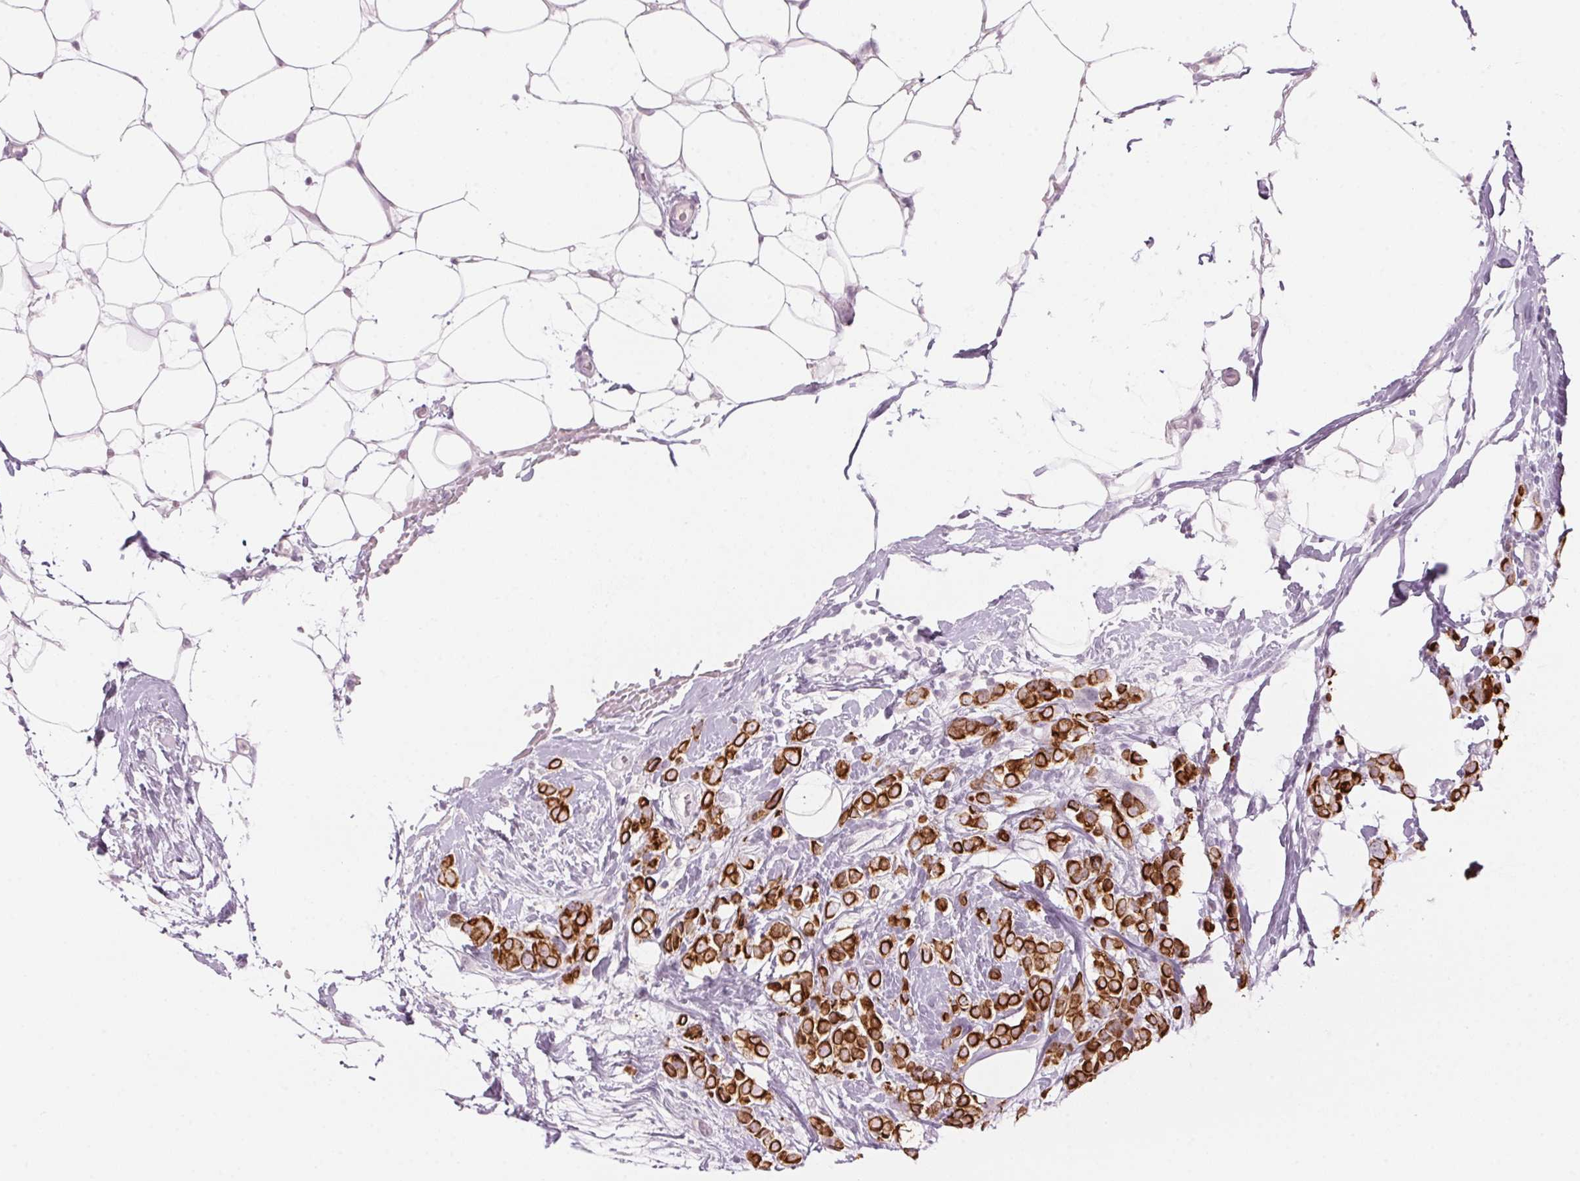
{"staining": {"intensity": "strong", "quantity": ">75%", "location": "cytoplasmic/membranous"}, "tissue": "breast cancer", "cell_type": "Tumor cells", "image_type": "cancer", "snomed": [{"axis": "morphology", "description": "Lobular carcinoma"}, {"axis": "topography", "description": "Breast"}], "caption": "Breast cancer stained with immunohistochemistry displays strong cytoplasmic/membranous expression in approximately >75% of tumor cells.", "gene": "SCTR", "patient": {"sex": "female", "age": 49}}